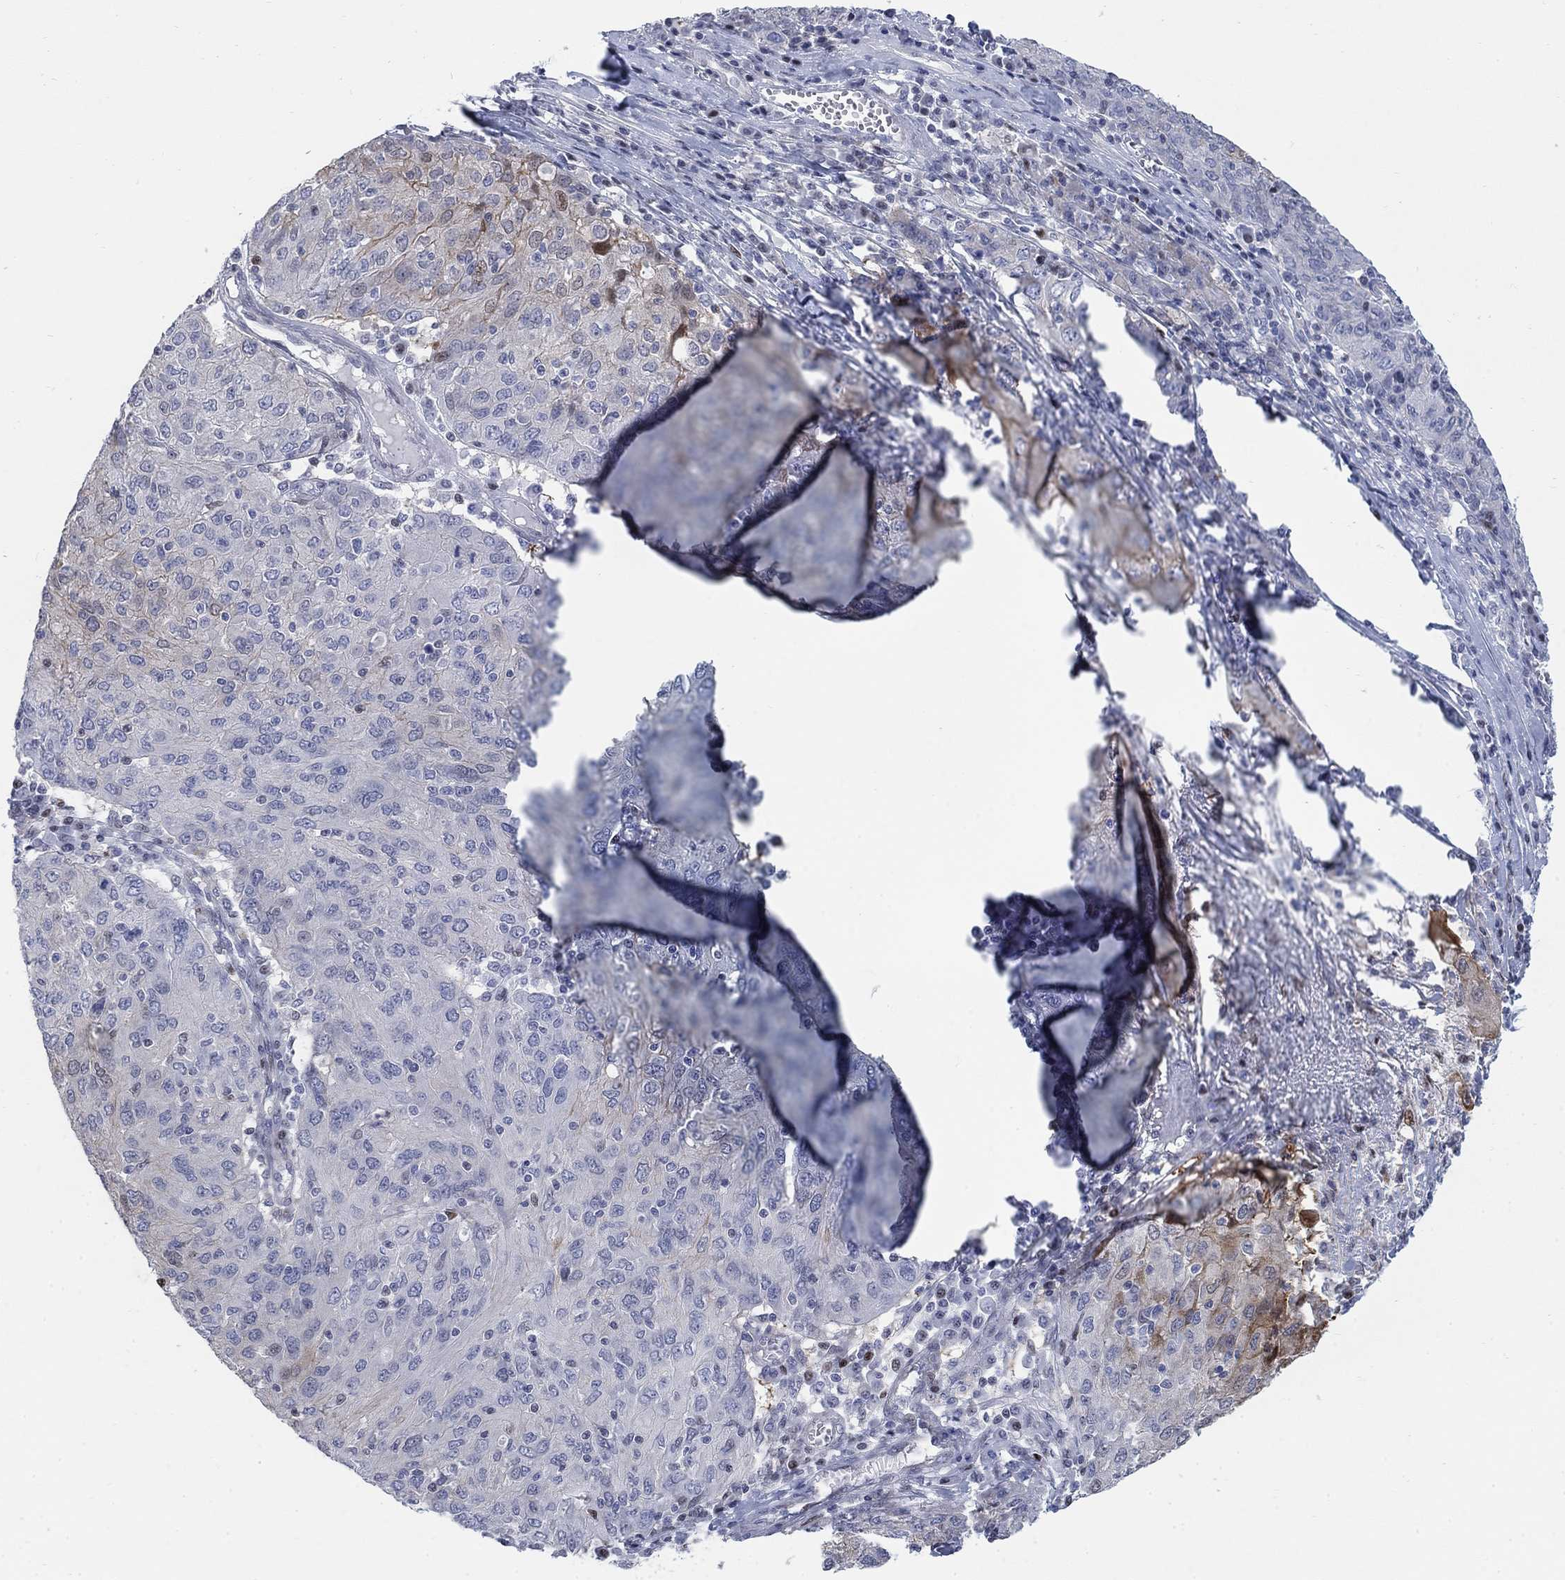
{"staining": {"intensity": "weak", "quantity": "<25%", "location": "cytoplasmic/membranous"}, "tissue": "ovarian cancer", "cell_type": "Tumor cells", "image_type": "cancer", "snomed": [{"axis": "morphology", "description": "Carcinoma, endometroid"}, {"axis": "topography", "description": "Ovary"}], "caption": "This is an IHC histopathology image of ovarian cancer. There is no staining in tumor cells.", "gene": "MYO3A", "patient": {"sex": "female", "age": 50}}